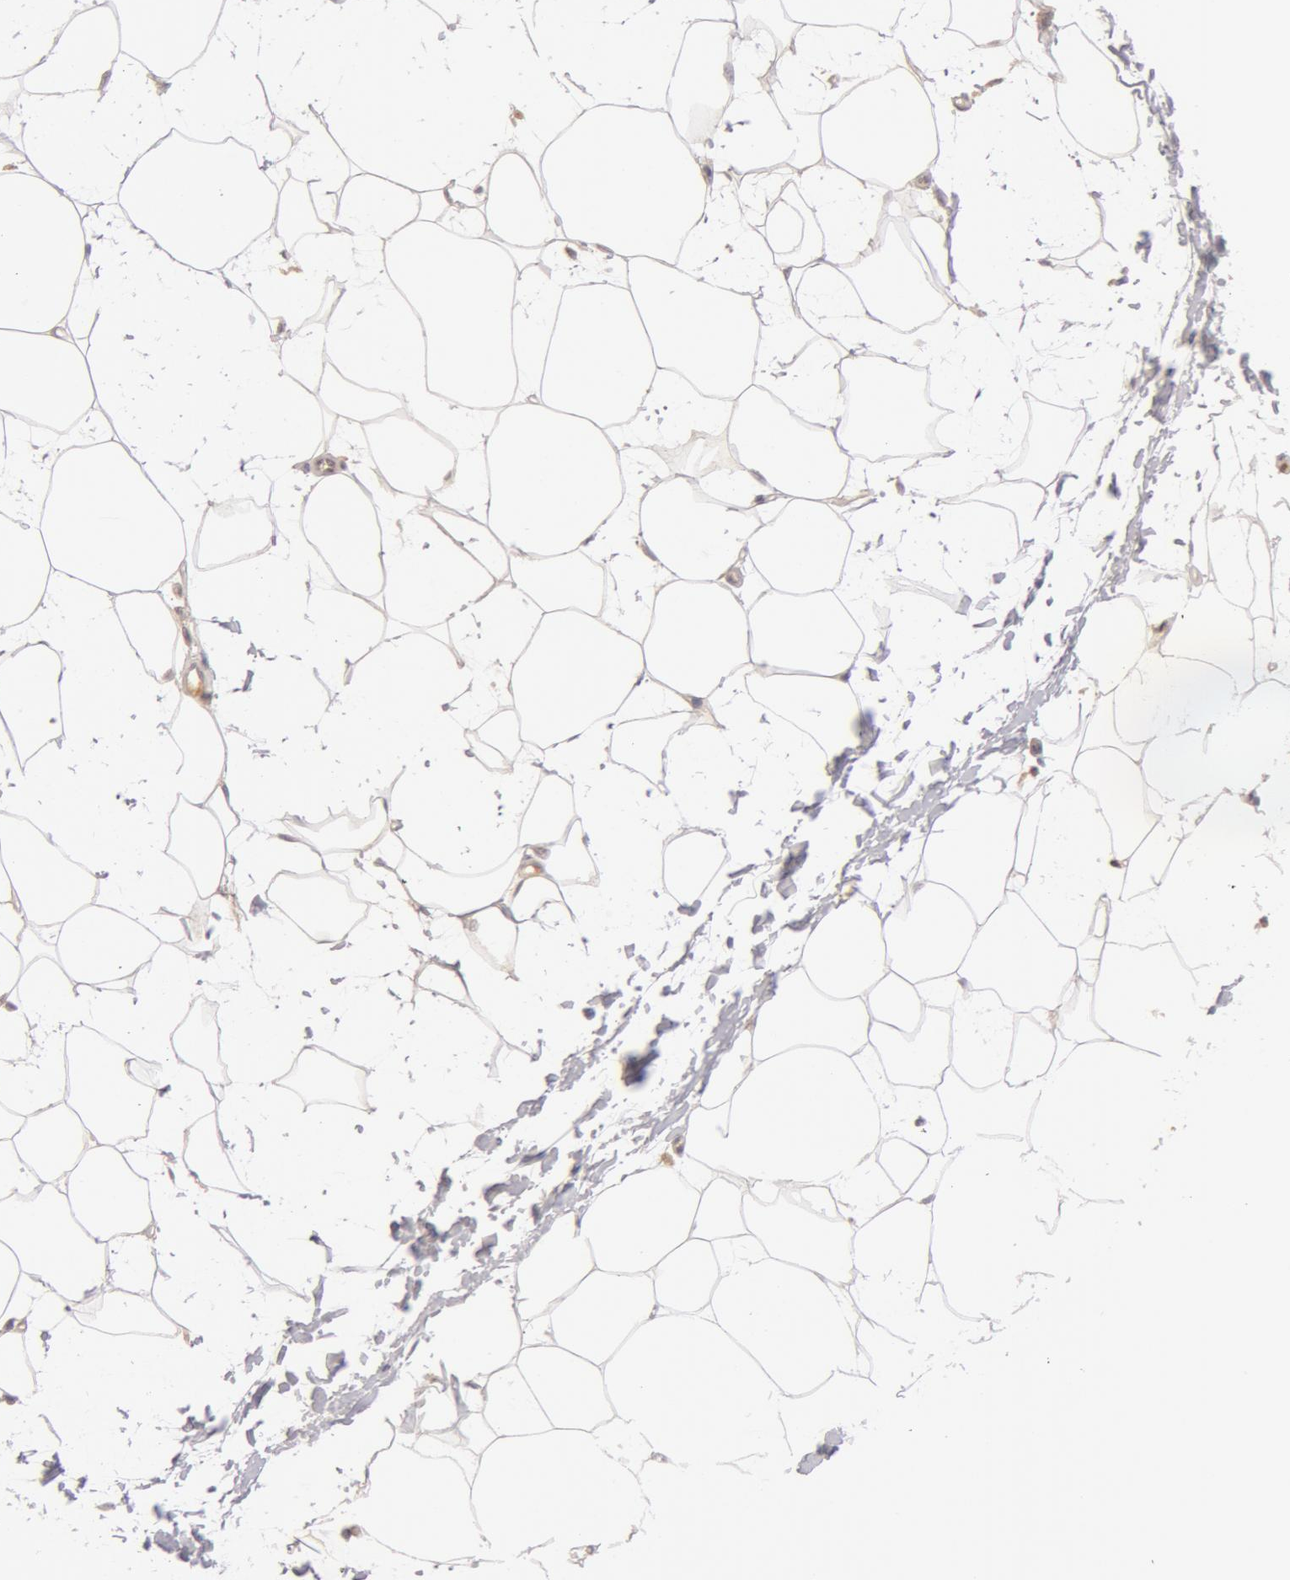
{"staining": {"intensity": "negative", "quantity": "none", "location": "none"}, "tissue": "adipose tissue", "cell_type": "Adipocytes", "image_type": "normal", "snomed": [{"axis": "morphology", "description": "Normal tissue, NOS"}, {"axis": "topography", "description": "Breast"}], "caption": "The immunohistochemistry (IHC) micrograph has no significant positivity in adipocytes of adipose tissue. Brightfield microscopy of immunohistochemistry (IHC) stained with DAB (3,3'-diaminobenzidine) (brown) and hematoxylin (blue), captured at high magnification.", "gene": "AHSG", "patient": {"sex": "female", "age": 45}}